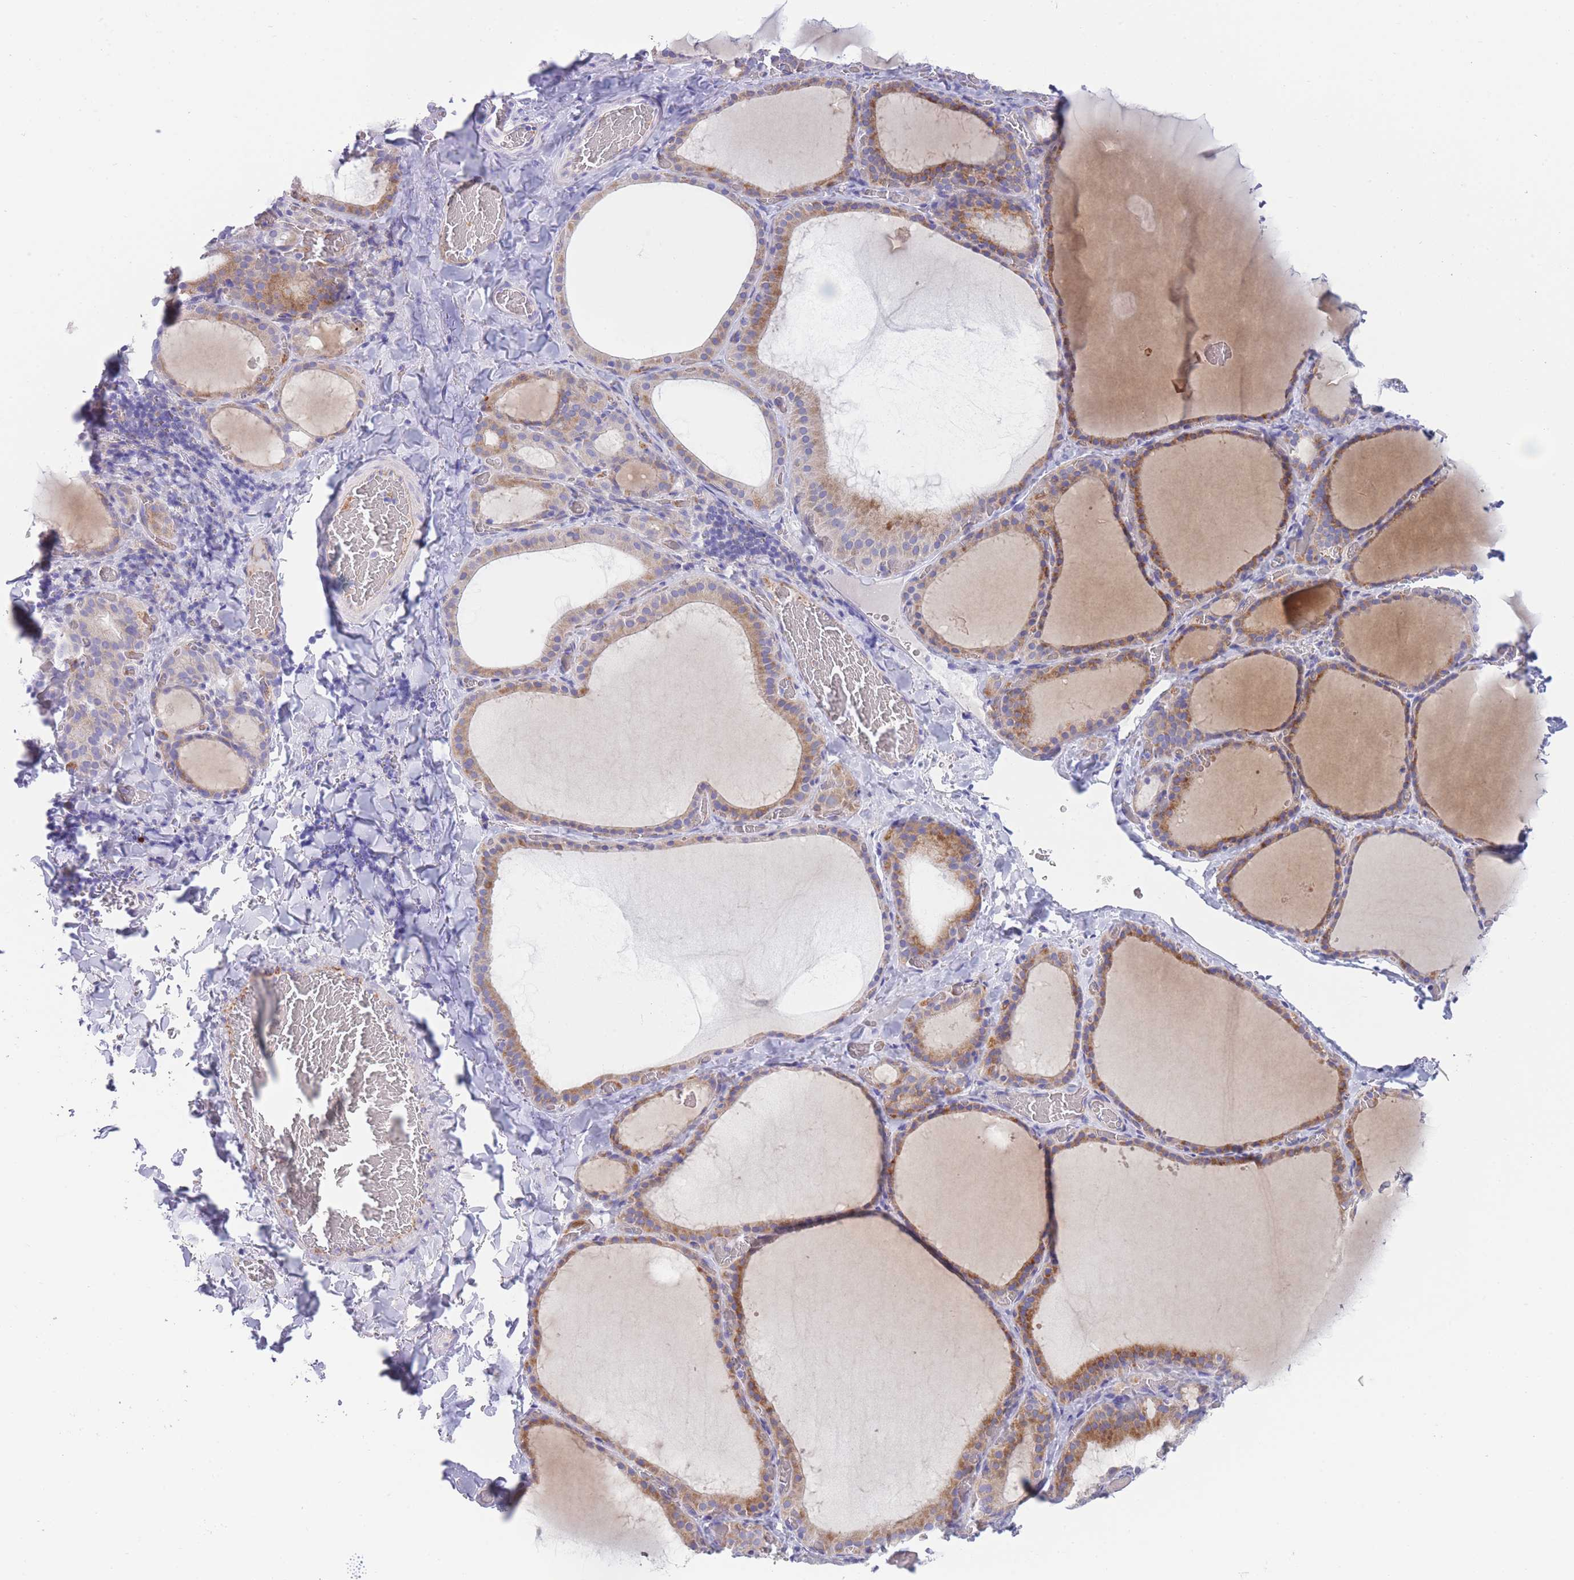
{"staining": {"intensity": "weak", "quantity": "25%-75%", "location": "cytoplasmic/membranous"}, "tissue": "thyroid gland", "cell_type": "Glandular cells", "image_type": "normal", "snomed": [{"axis": "morphology", "description": "Normal tissue, NOS"}, {"axis": "topography", "description": "Thyroid gland"}], "caption": "This is a photomicrograph of immunohistochemistry (IHC) staining of unremarkable thyroid gland, which shows weak expression in the cytoplasmic/membranous of glandular cells.", "gene": "DET1", "patient": {"sex": "female", "age": 39}}